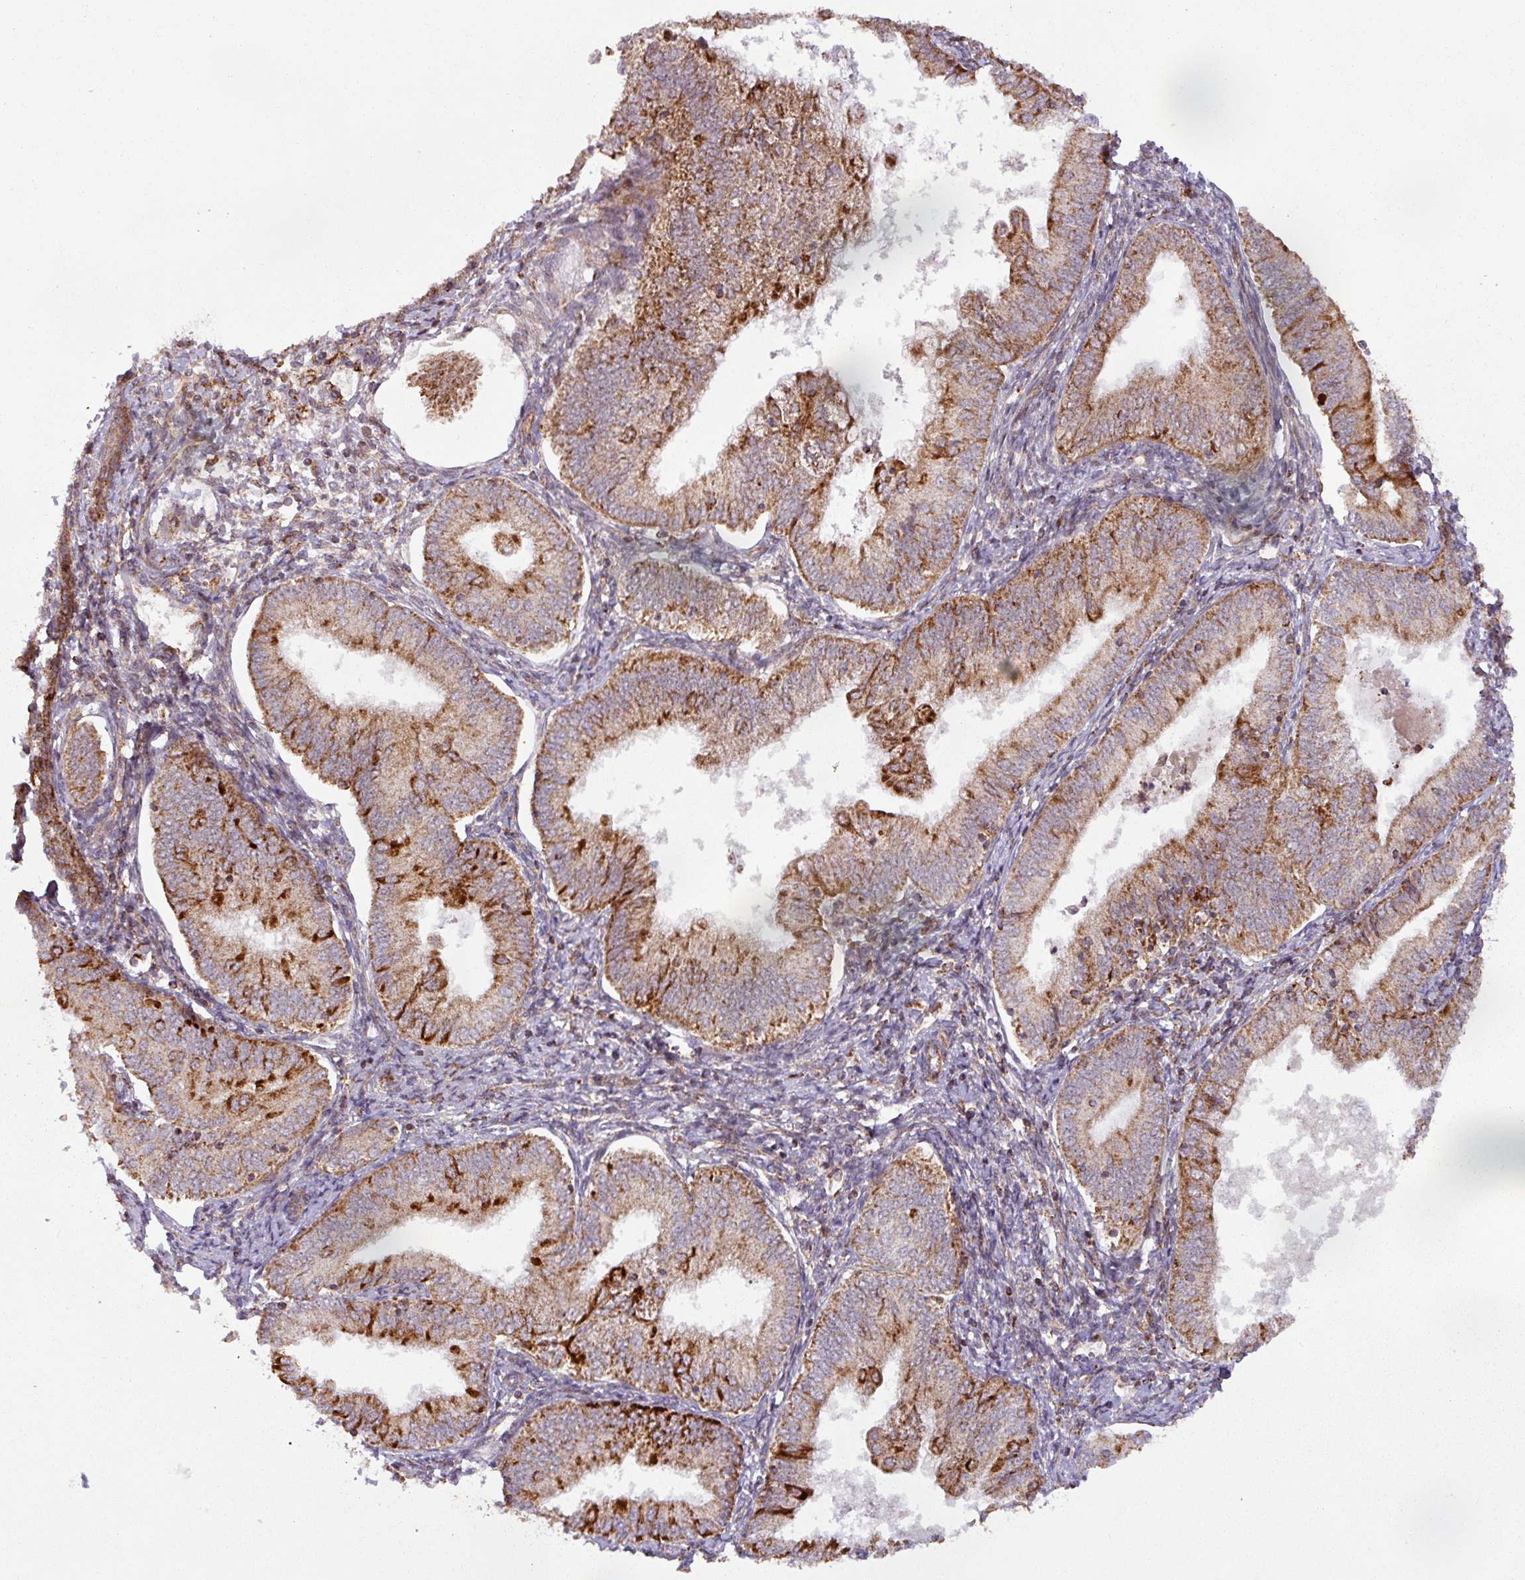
{"staining": {"intensity": "strong", "quantity": ">75%", "location": "cytoplasmic/membranous"}, "tissue": "endometrial cancer", "cell_type": "Tumor cells", "image_type": "cancer", "snomed": [{"axis": "morphology", "description": "Adenocarcinoma, NOS"}, {"axis": "topography", "description": "Endometrium"}], "caption": "High-power microscopy captured an immunohistochemistry micrograph of endometrial adenocarcinoma, revealing strong cytoplasmic/membranous positivity in about >75% of tumor cells.", "gene": "GPD2", "patient": {"sex": "female", "age": 55}}